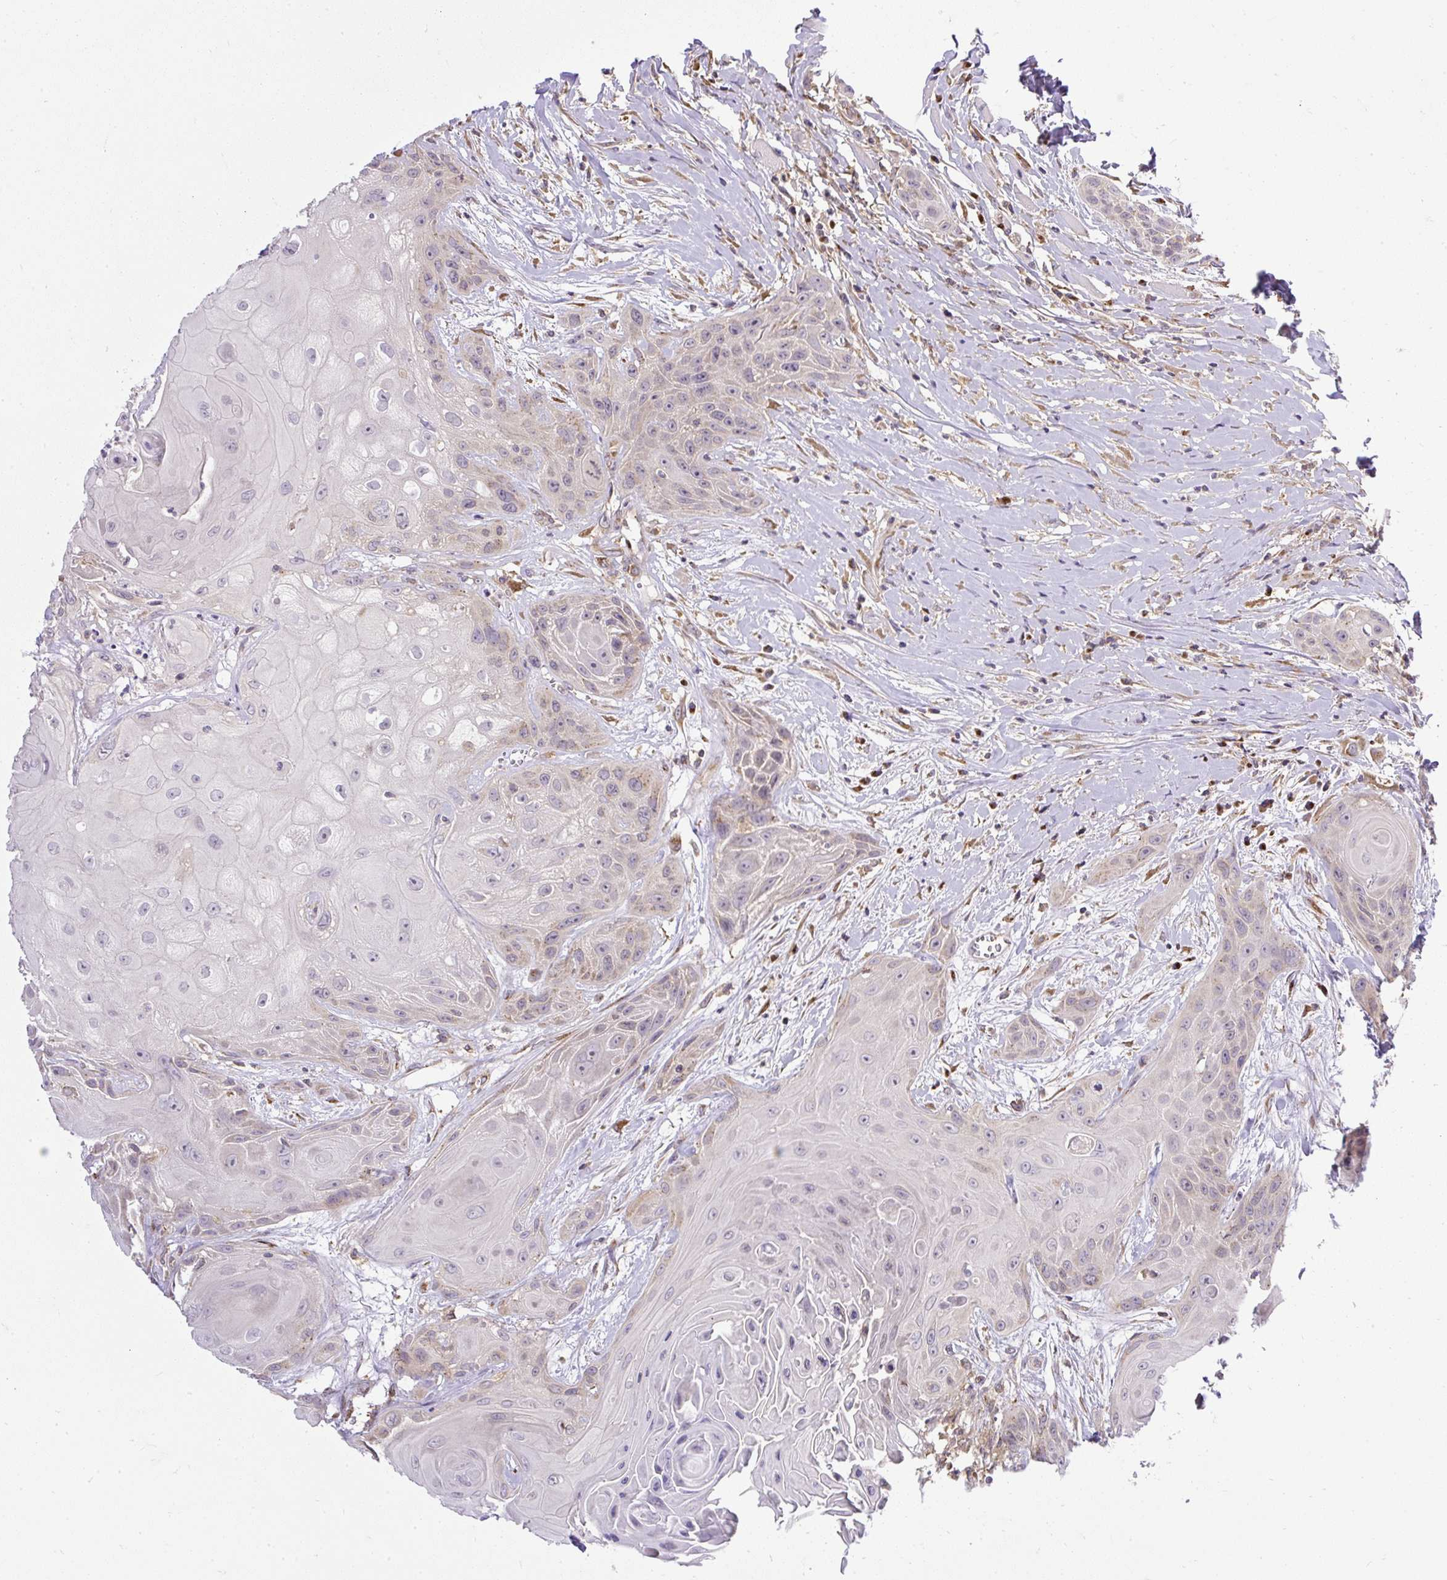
{"staining": {"intensity": "weak", "quantity": "<25%", "location": "cytoplasmic/membranous"}, "tissue": "head and neck cancer", "cell_type": "Tumor cells", "image_type": "cancer", "snomed": [{"axis": "morphology", "description": "Squamous cell carcinoma, NOS"}, {"axis": "topography", "description": "Head-Neck"}], "caption": "This histopathology image is of head and neck cancer (squamous cell carcinoma) stained with immunohistochemistry to label a protein in brown with the nuclei are counter-stained blue. There is no positivity in tumor cells.", "gene": "SMC4", "patient": {"sex": "female", "age": 73}}